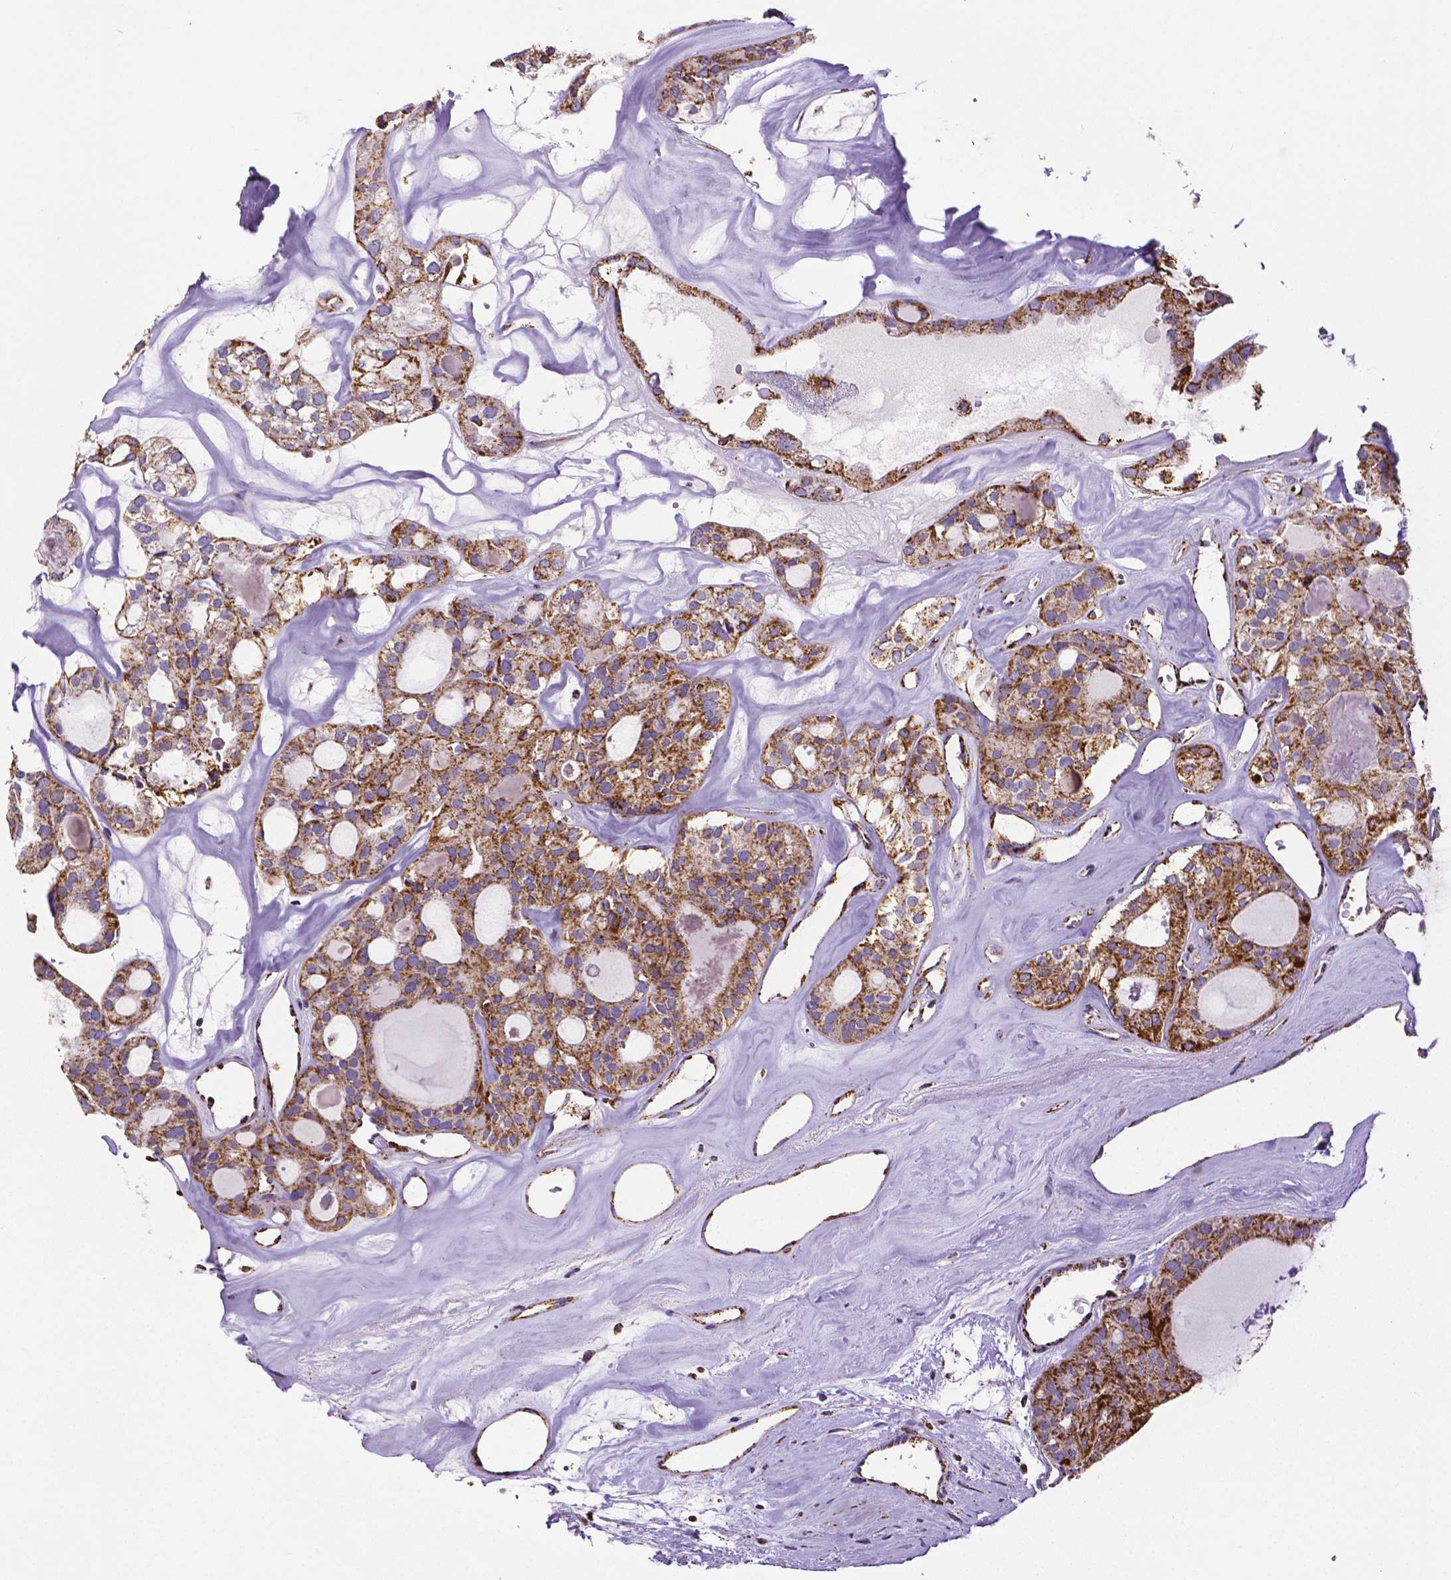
{"staining": {"intensity": "moderate", "quantity": ">75%", "location": "cytoplasmic/membranous"}, "tissue": "thyroid cancer", "cell_type": "Tumor cells", "image_type": "cancer", "snomed": [{"axis": "morphology", "description": "Follicular adenoma carcinoma, NOS"}, {"axis": "topography", "description": "Thyroid gland"}], "caption": "Immunohistochemical staining of human follicular adenoma carcinoma (thyroid) reveals medium levels of moderate cytoplasmic/membranous positivity in about >75% of tumor cells.", "gene": "MACC1", "patient": {"sex": "male", "age": 75}}